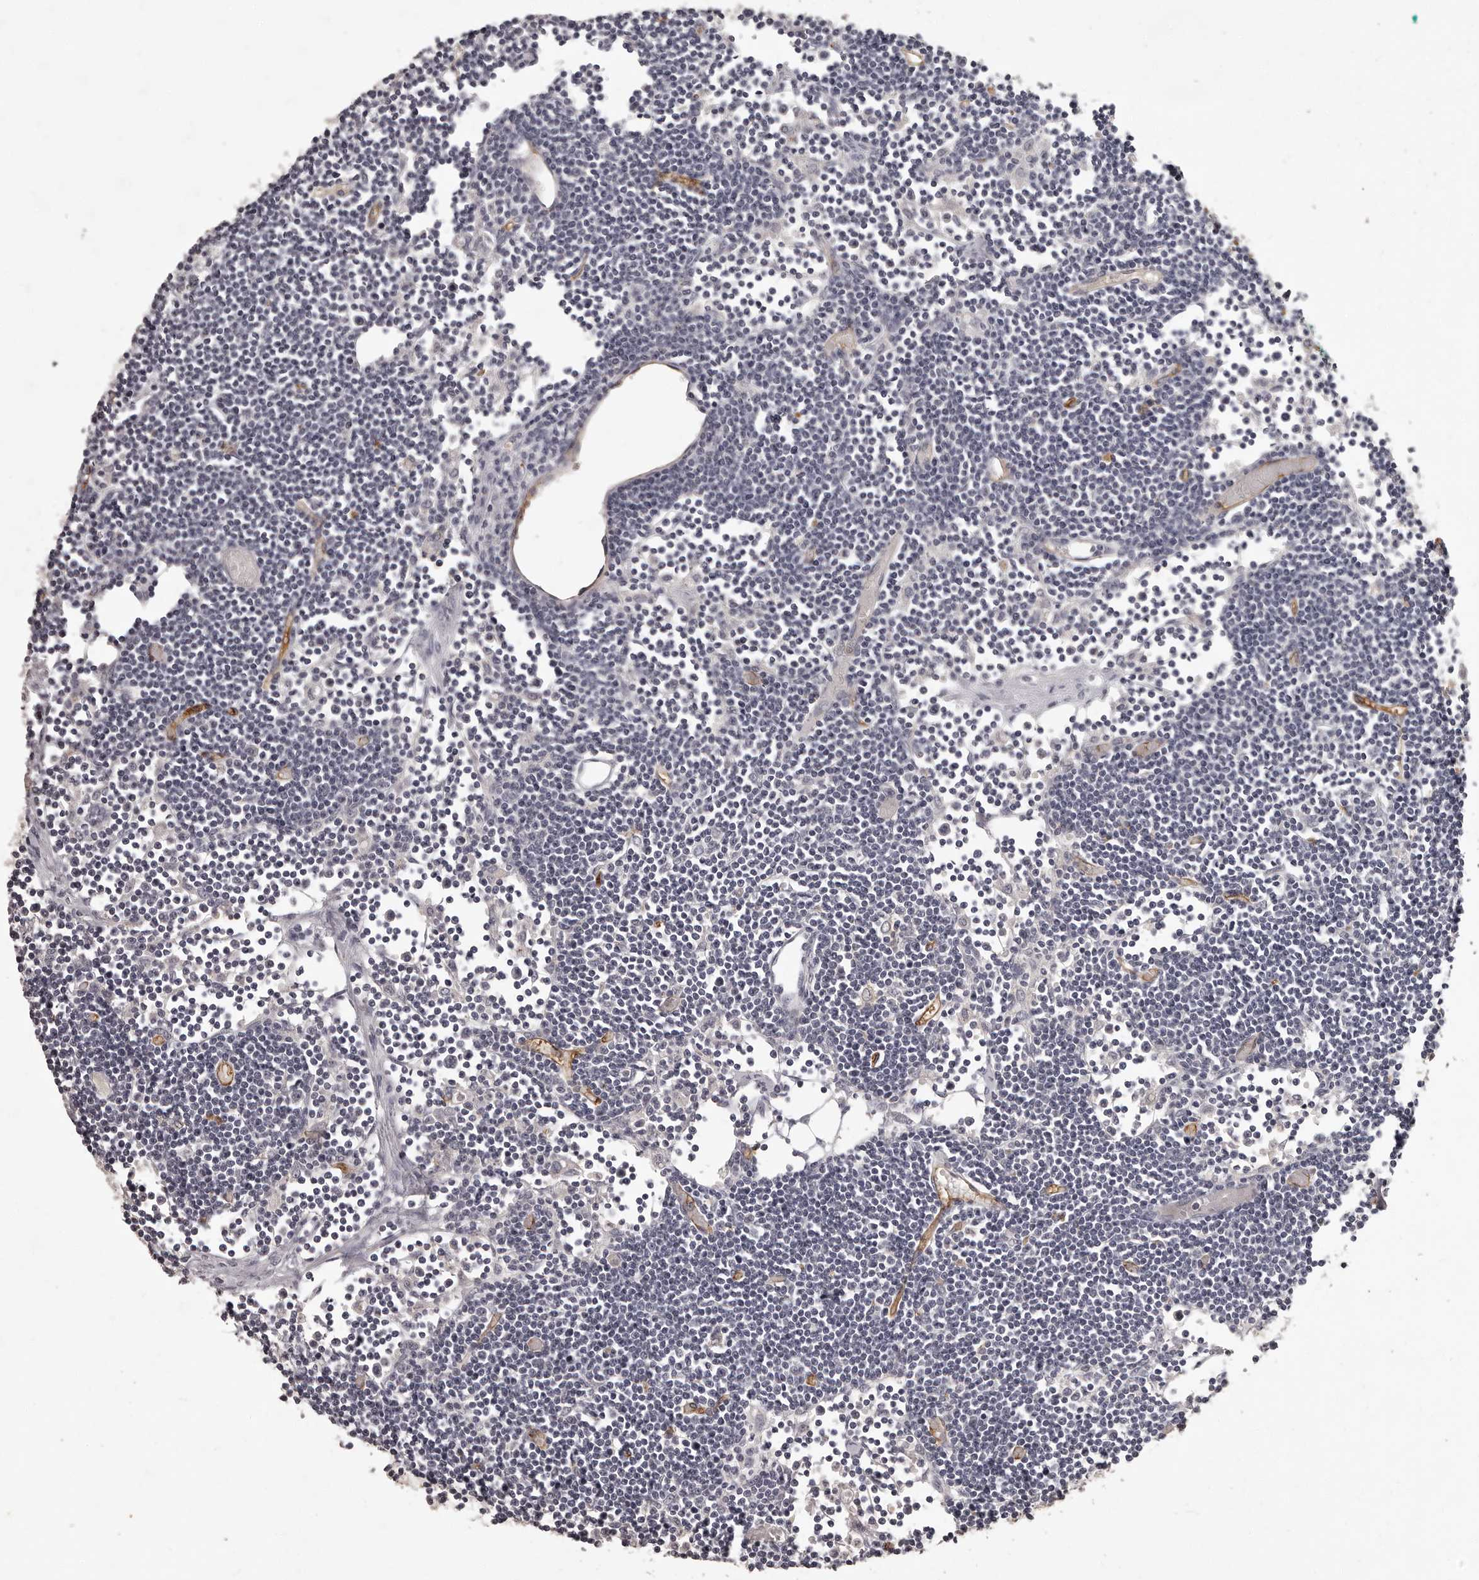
{"staining": {"intensity": "negative", "quantity": "none", "location": "none"}, "tissue": "lymph node", "cell_type": "Germinal center cells", "image_type": "normal", "snomed": [{"axis": "morphology", "description": "Normal tissue, NOS"}, {"axis": "topography", "description": "Lymph node"}], "caption": "Human lymph node stained for a protein using immunohistochemistry displays no expression in germinal center cells.", "gene": "GPR78", "patient": {"sex": "female", "age": 11}}